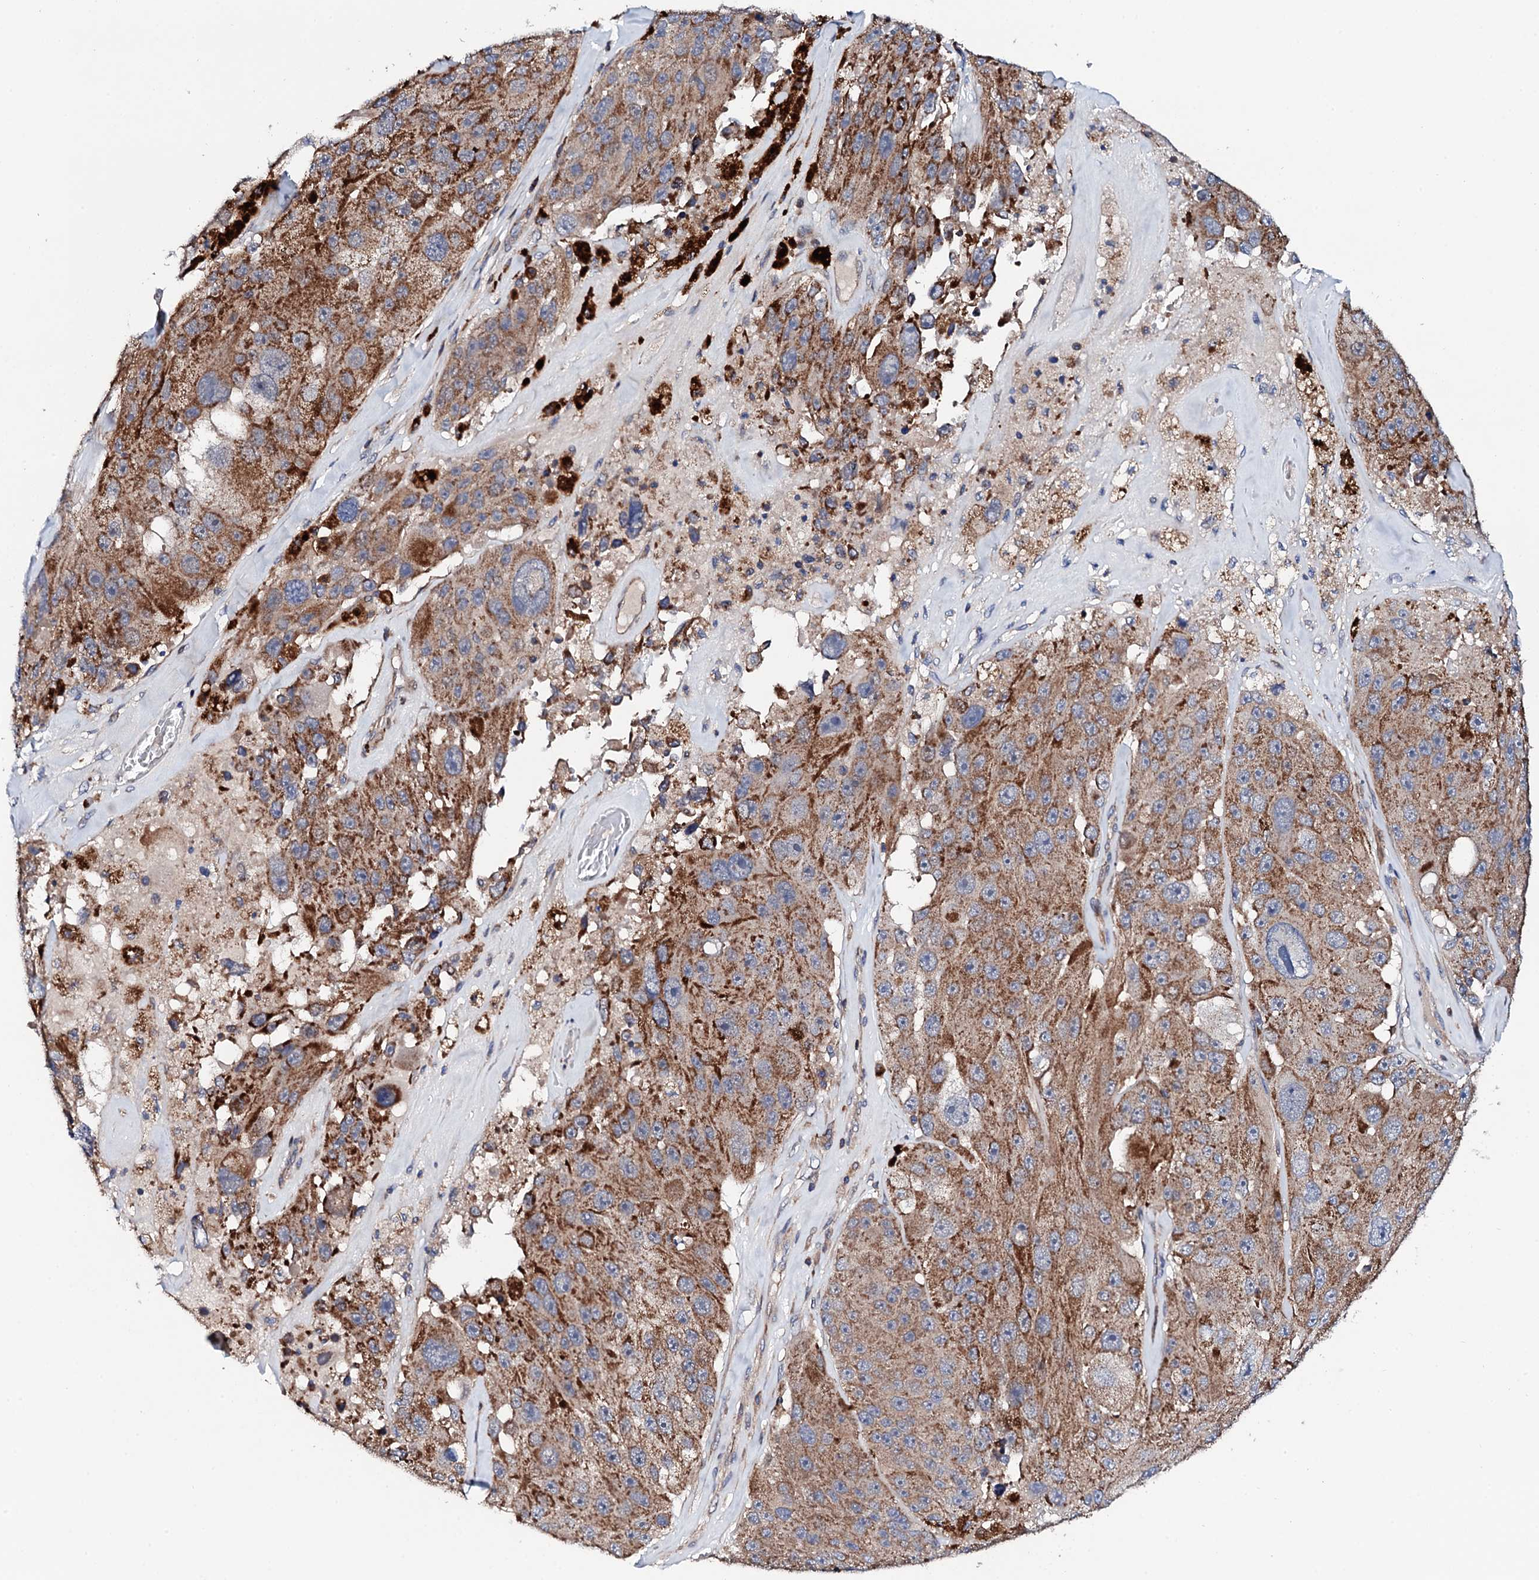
{"staining": {"intensity": "moderate", "quantity": ">75%", "location": "cytoplasmic/membranous"}, "tissue": "melanoma", "cell_type": "Tumor cells", "image_type": "cancer", "snomed": [{"axis": "morphology", "description": "Malignant melanoma, Metastatic site"}, {"axis": "topography", "description": "Lymph node"}], "caption": "Malignant melanoma (metastatic site) stained for a protein (brown) reveals moderate cytoplasmic/membranous positive expression in approximately >75% of tumor cells.", "gene": "COG4", "patient": {"sex": "male", "age": 62}}